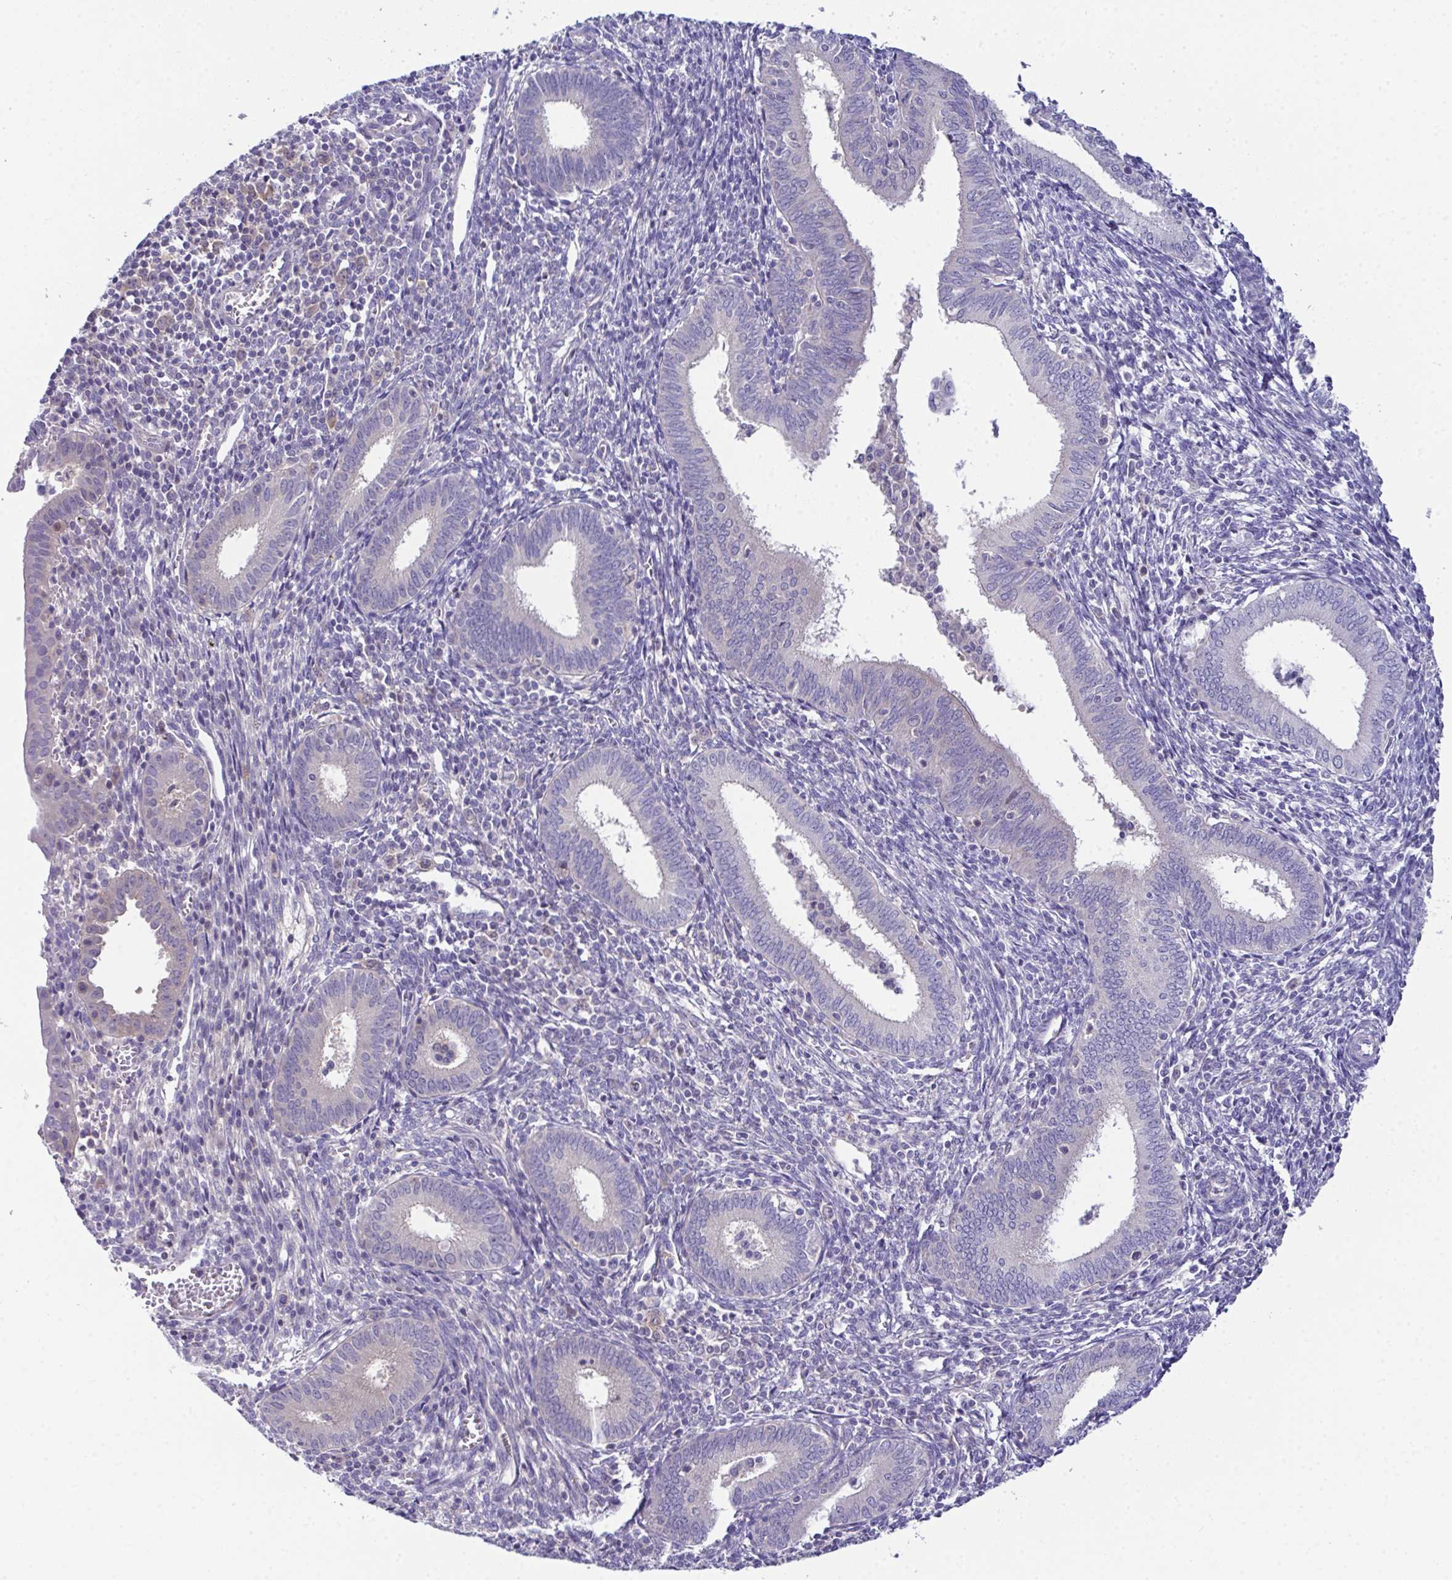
{"staining": {"intensity": "weak", "quantity": "25%-75%", "location": "cytoplasmic/membranous"}, "tissue": "endometrium", "cell_type": "Cells in endometrial stroma", "image_type": "normal", "snomed": [{"axis": "morphology", "description": "Normal tissue, NOS"}, {"axis": "topography", "description": "Endometrium"}], "caption": "Weak cytoplasmic/membranous staining for a protein is identified in about 25%-75% of cells in endometrial stroma of unremarkable endometrium using immunohistochemistry (IHC).", "gene": "CFAP97D1", "patient": {"sex": "female", "age": 41}}